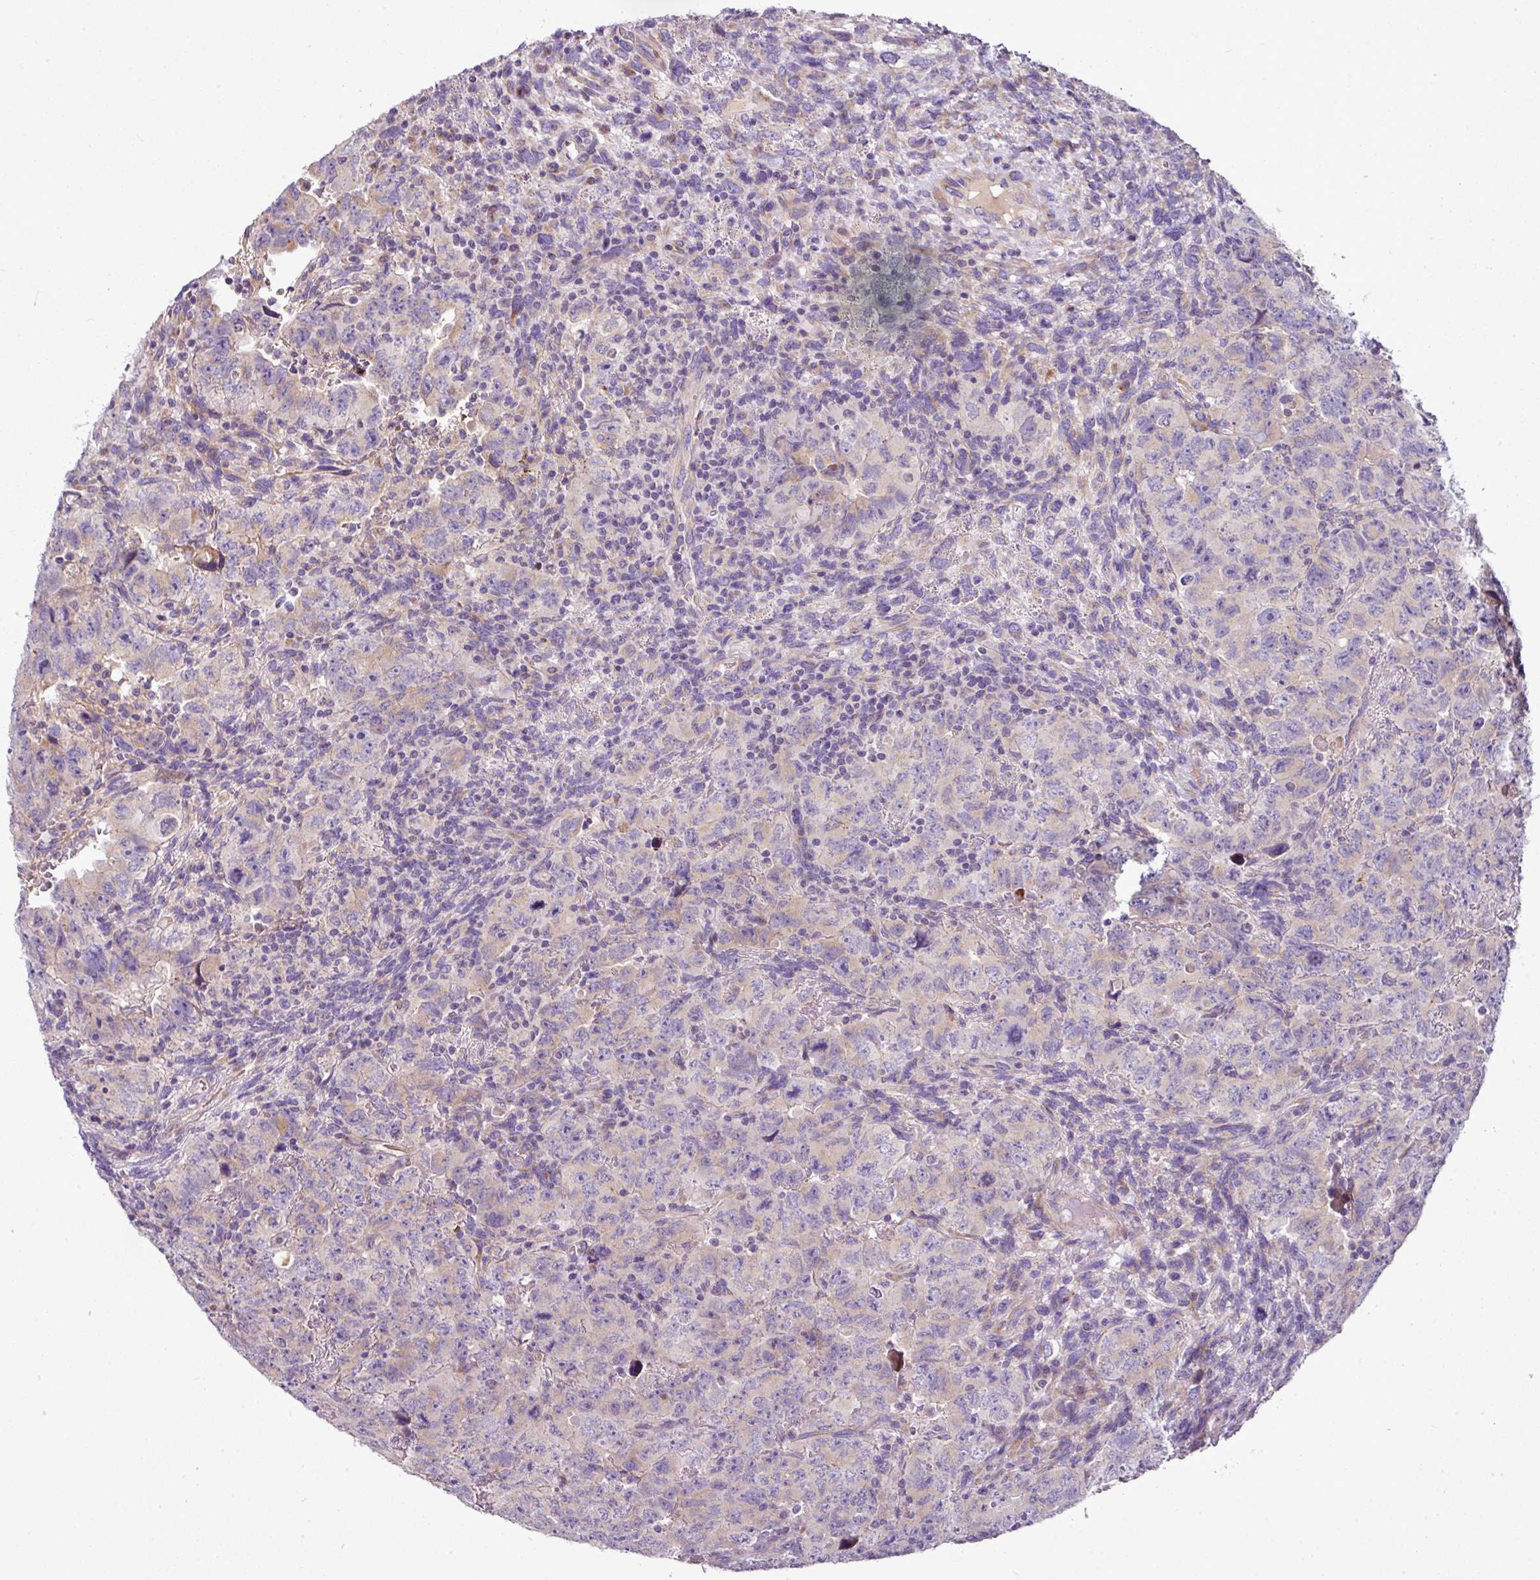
{"staining": {"intensity": "negative", "quantity": "none", "location": "none"}, "tissue": "testis cancer", "cell_type": "Tumor cells", "image_type": "cancer", "snomed": [{"axis": "morphology", "description": "Carcinoma, Embryonal, NOS"}, {"axis": "topography", "description": "Testis"}], "caption": "The image displays no significant expression in tumor cells of embryonal carcinoma (testis).", "gene": "GAN", "patient": {"sex": "male", "age": 24}}